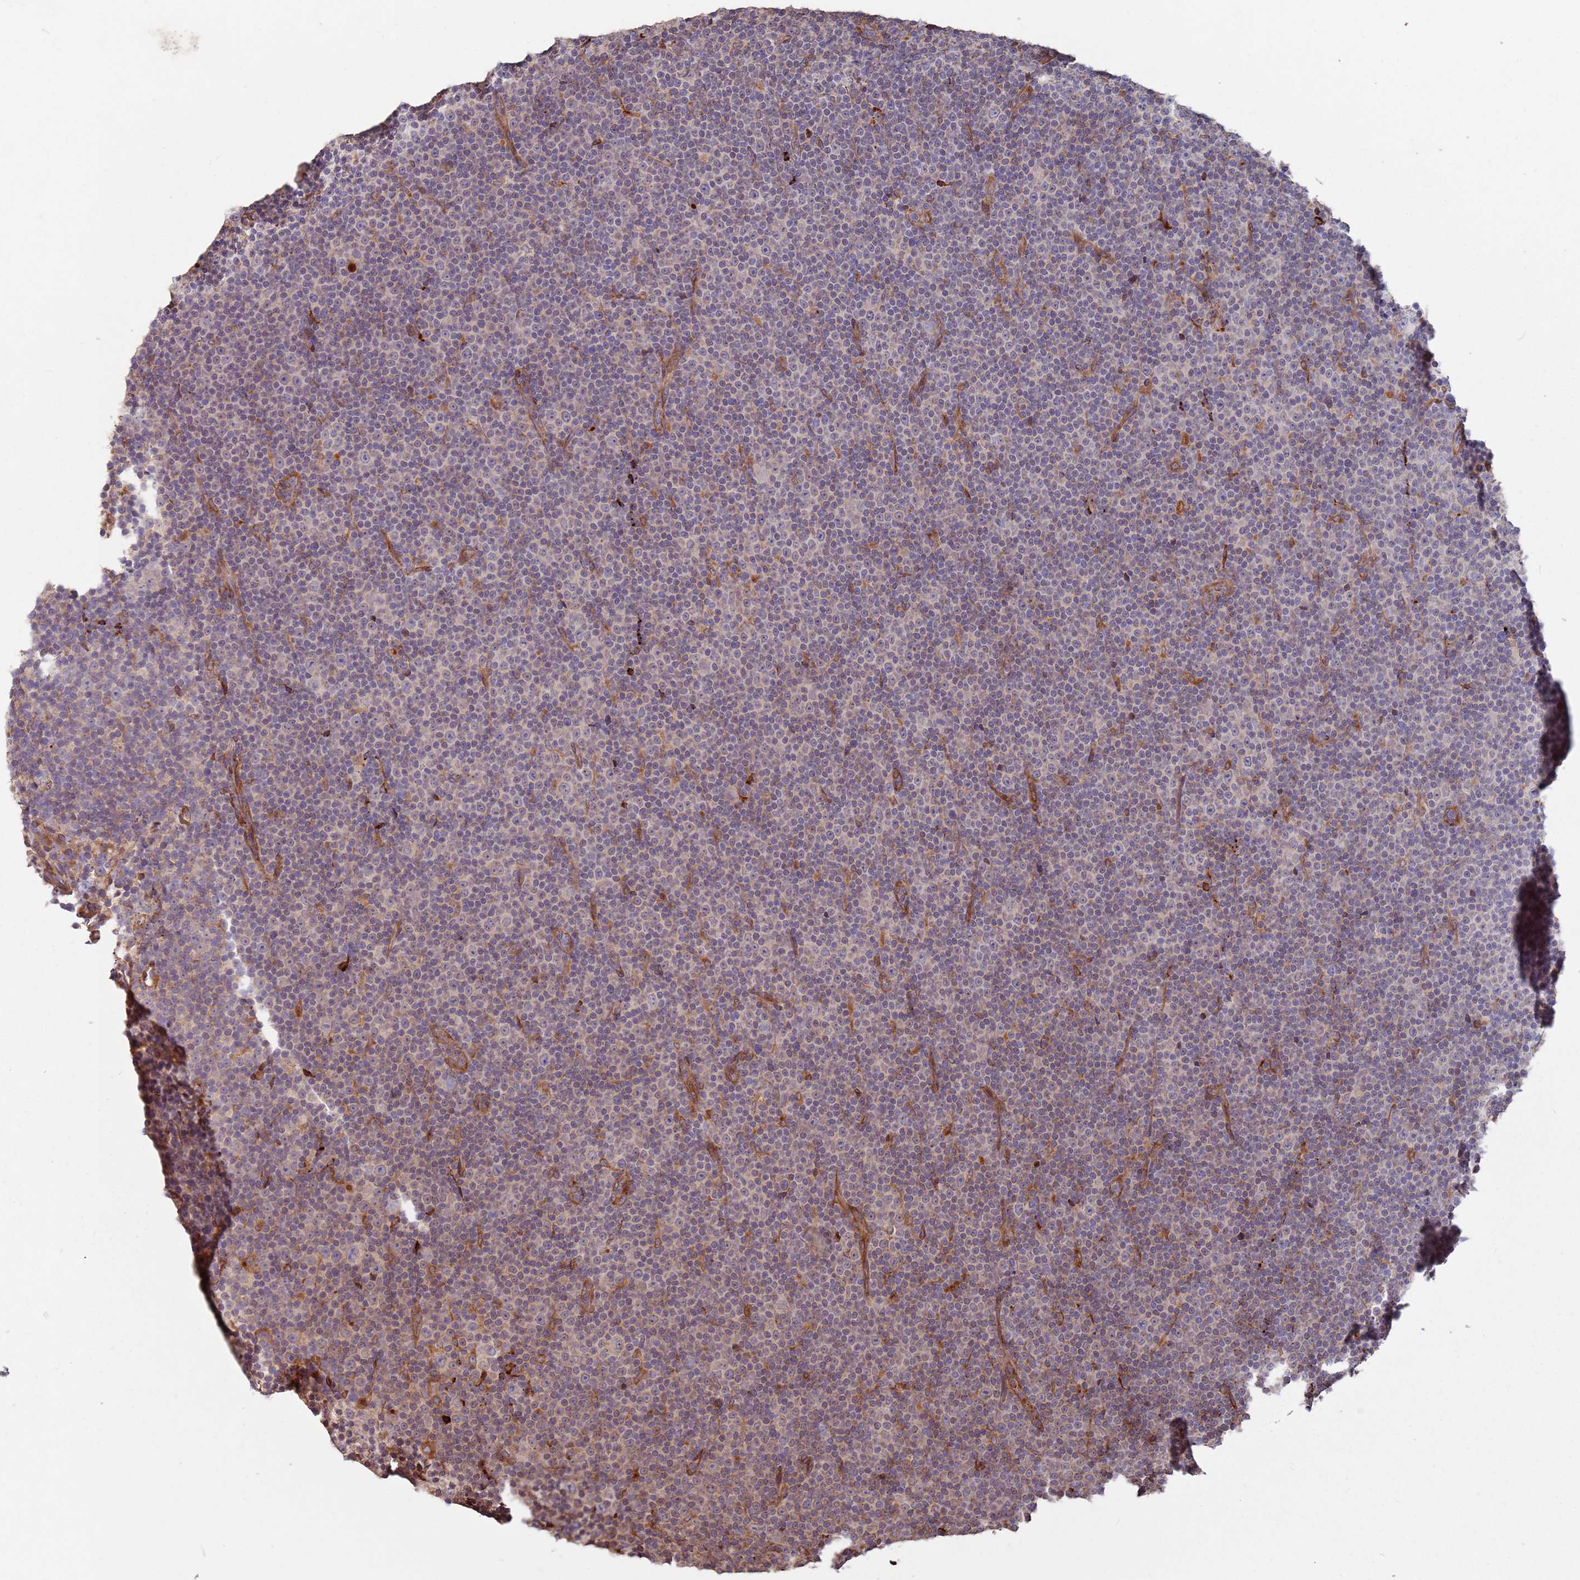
{"staining": {"intensity": "weak", "quantity": "<25%", "location": "cytoplasmic/membranous"}, "tissue": "lymphoma", "cell_type": "Tumor cells", "image_type": "cancer", "snomed": [{"axis": "morphology", "description": "Malignant lymphoma, non-Hodgkin's type, Low grade"}, {"axis": "topography", "description": "Lymph node"}], "caption": "The photomicrograph displays no significant positivity in tumor cells of malignant lymphoma, non-Hodgkin's type (low-grade).", "gene": "LACC1", "patient": {"sex": "female", "age": 67}}